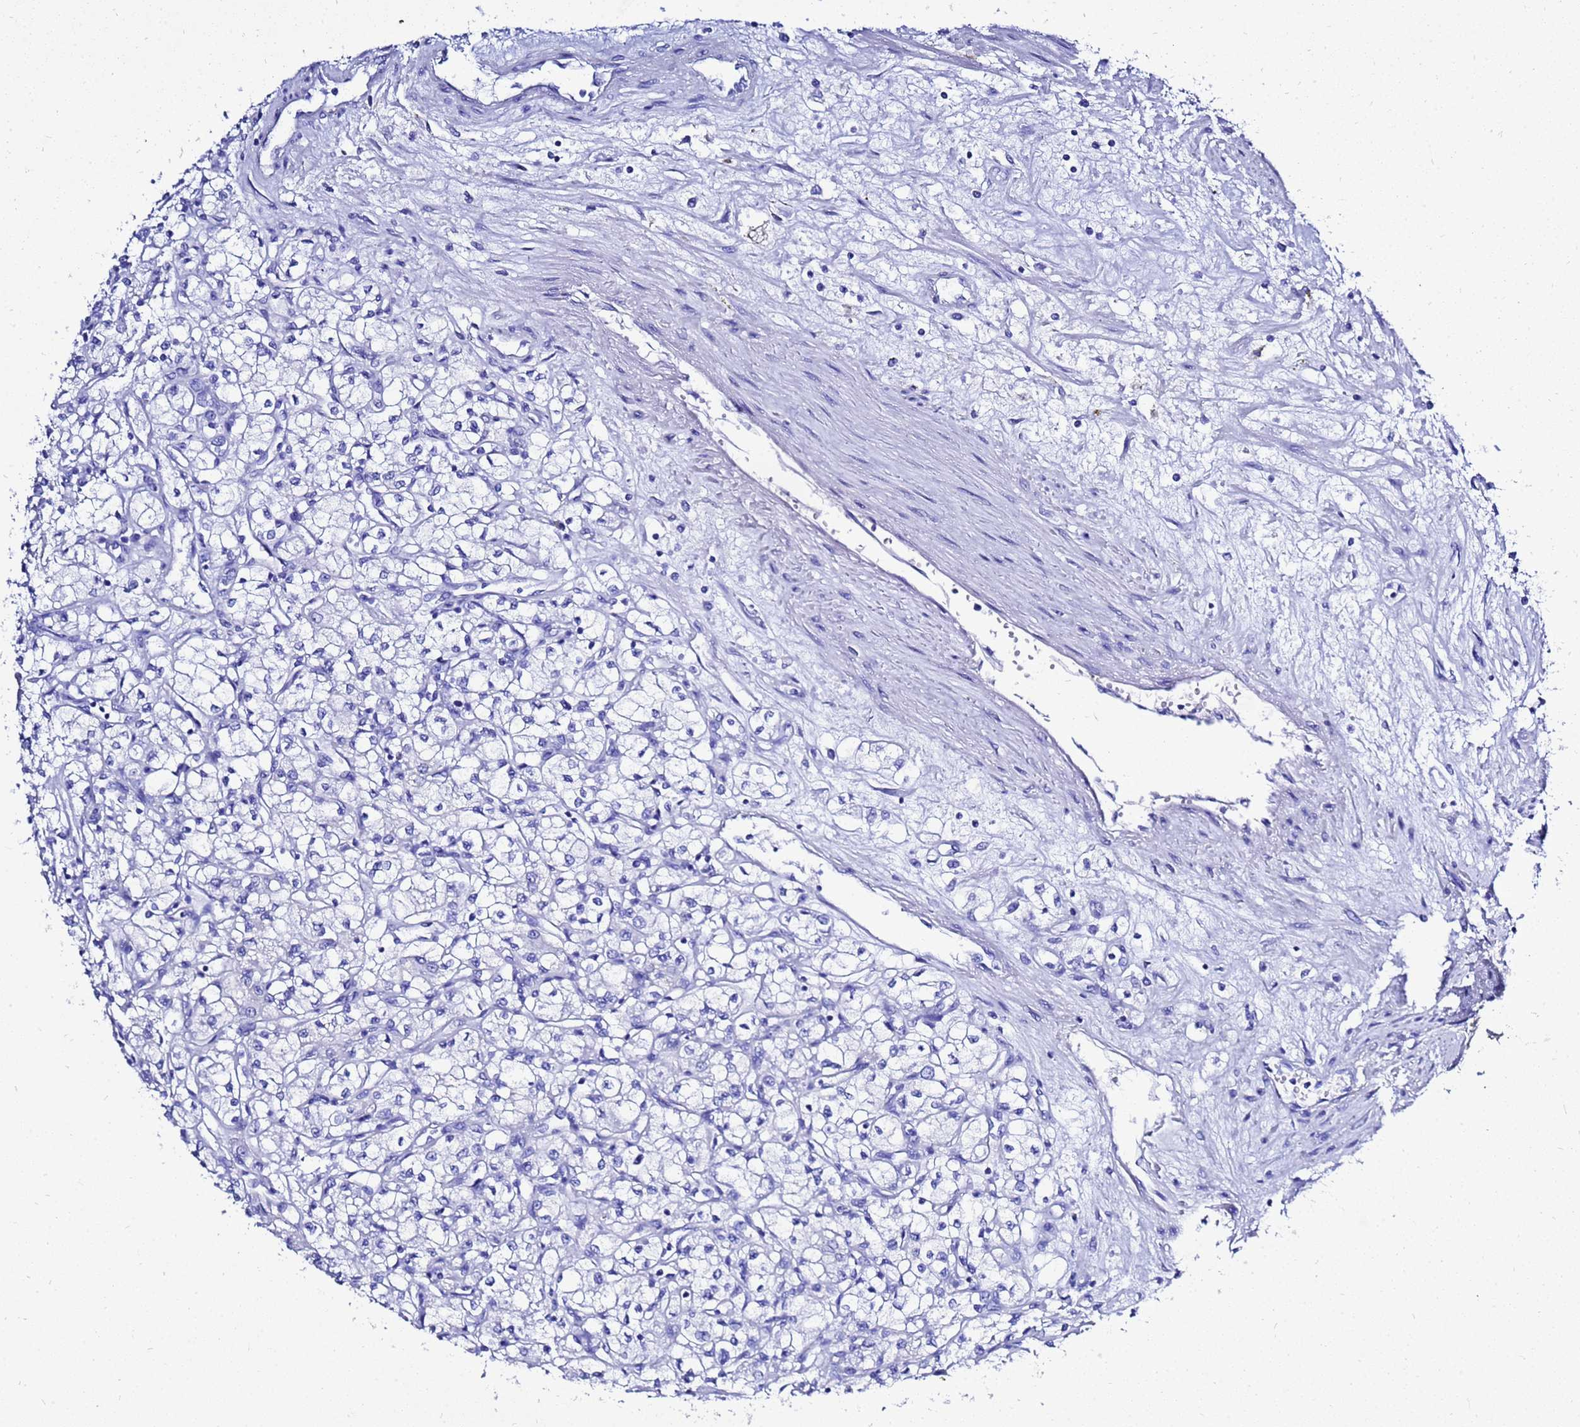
{"staining": {"intensity": "negative", "quantity": "none", "location": "none"}, "tissue": "renal cancer", "cell_type": "Tumor cells", "image_type": "cancer", "snomed": [{"axis": "morphology", "description": "Adenocarcinoma, NOS"}, {"axis": "topography", "description": "Kidney"}], "caption": "The micrograph shows no significant positivity in tumor cells of renal cancer (adenocarcinoma). (Stains: DAB (3,3'-diaminobenzidine) immunohistochemistry with hematoxylin counter stain, Microscopy: brightfield microscopy at high magnification).", "gene": "LIPF", "patient": {"sex": "male", "age": 59}}